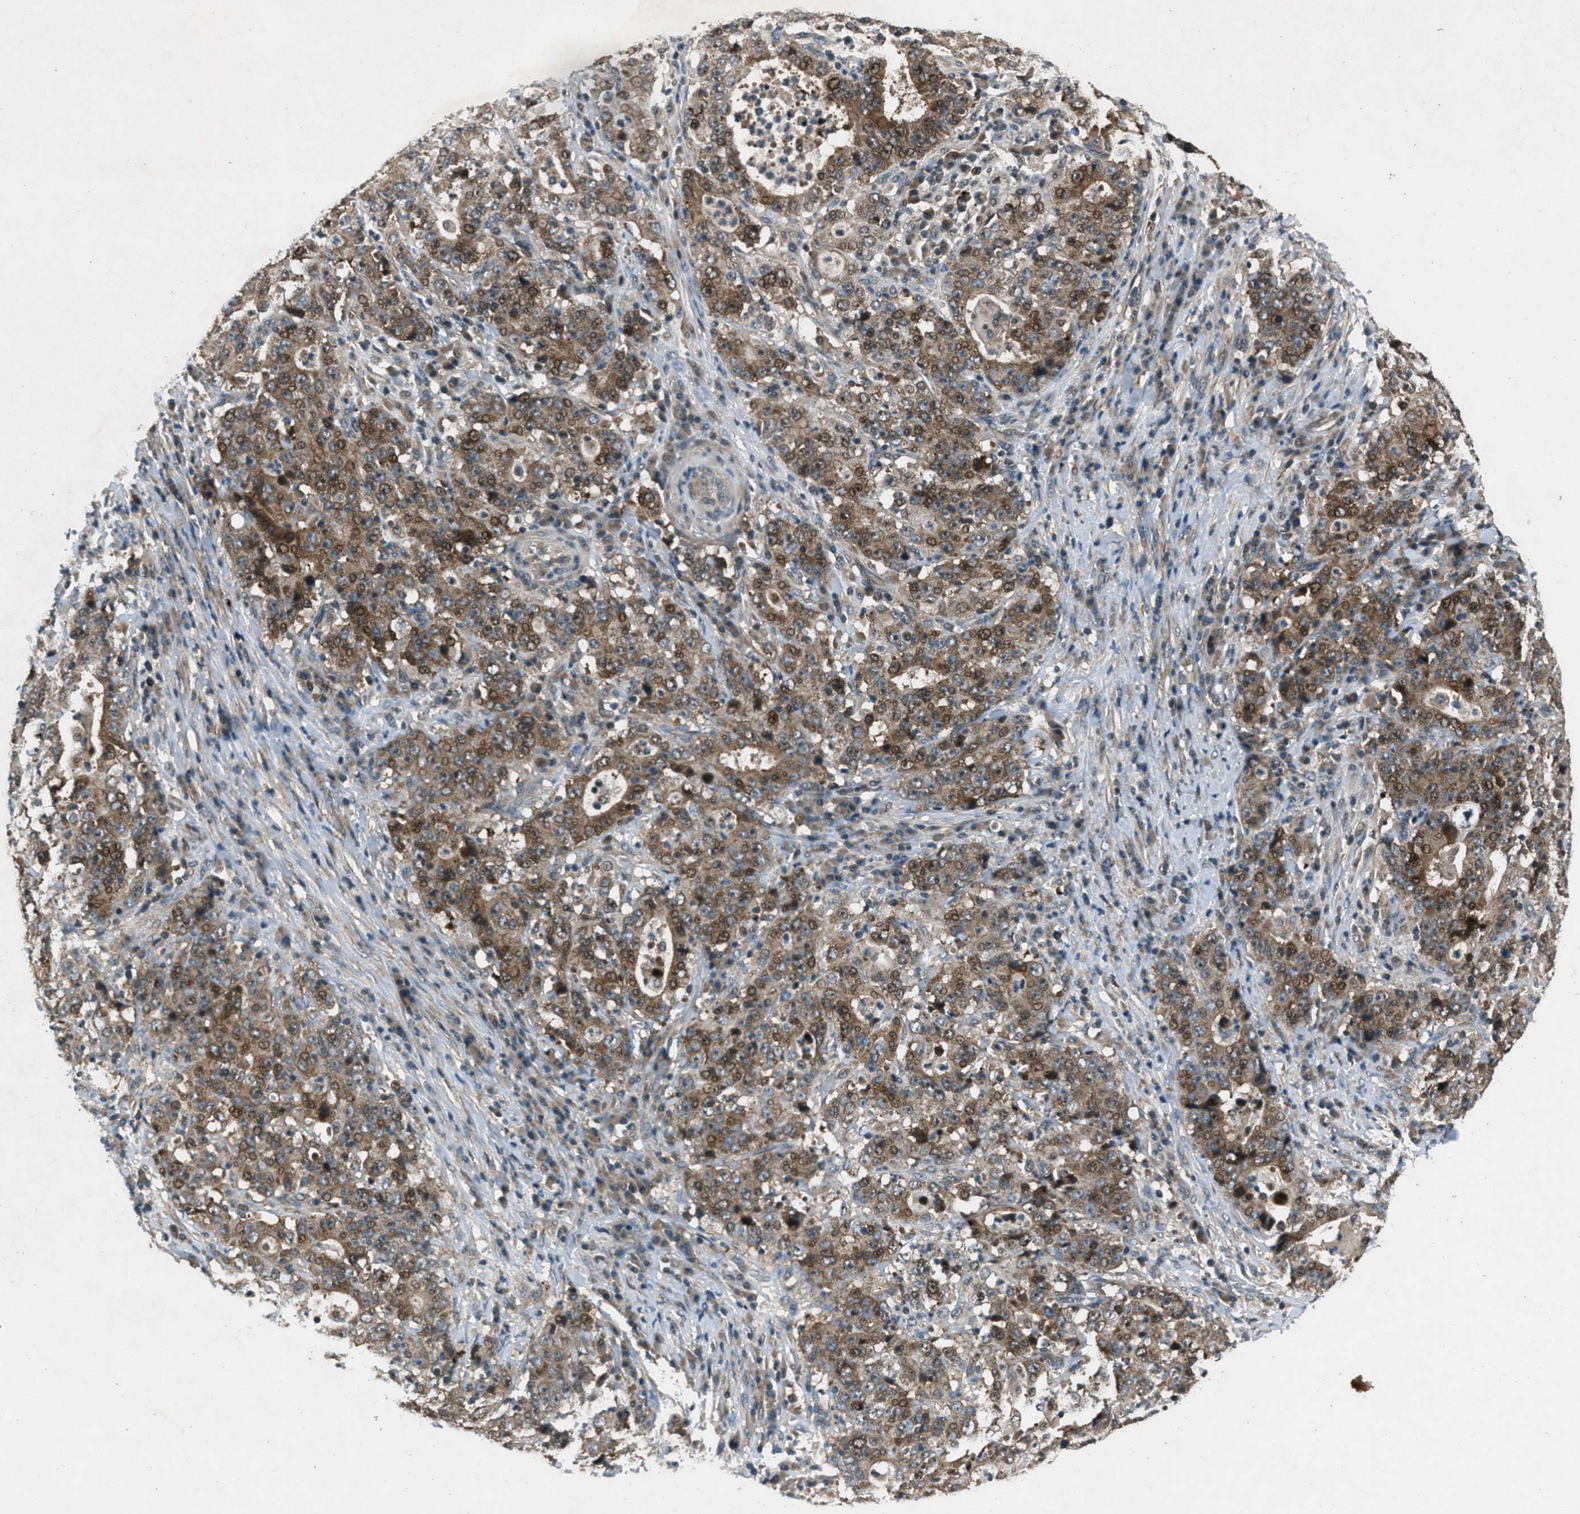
{"staining": {"intensity": "moderate", "quantity": ">75%", "location": "cytoplasmic/membranous"}, "tissue": "stomach cancer", "cell_type": "Tumor cells", "image_type": "cancer", "snomed": [{"axis": "morphology", "description": "Normal tissue, NOS"}, {"axis": "morphology", "description": "Adenocarcinoma, NOS"}, {"axis": "topography", "description": "Stomach, upper"}, {"axis": "topography", "description": "Stomach"}], "caption": "Brown immunohistochemical staining in human adenocarcinoma (stomach) demonstrates moderate cytoplasmic/membranous staining in approximately >75% of tumor cells.", "gene": "EPSTI1", "patient": {"sex": "male", "age": 59}}